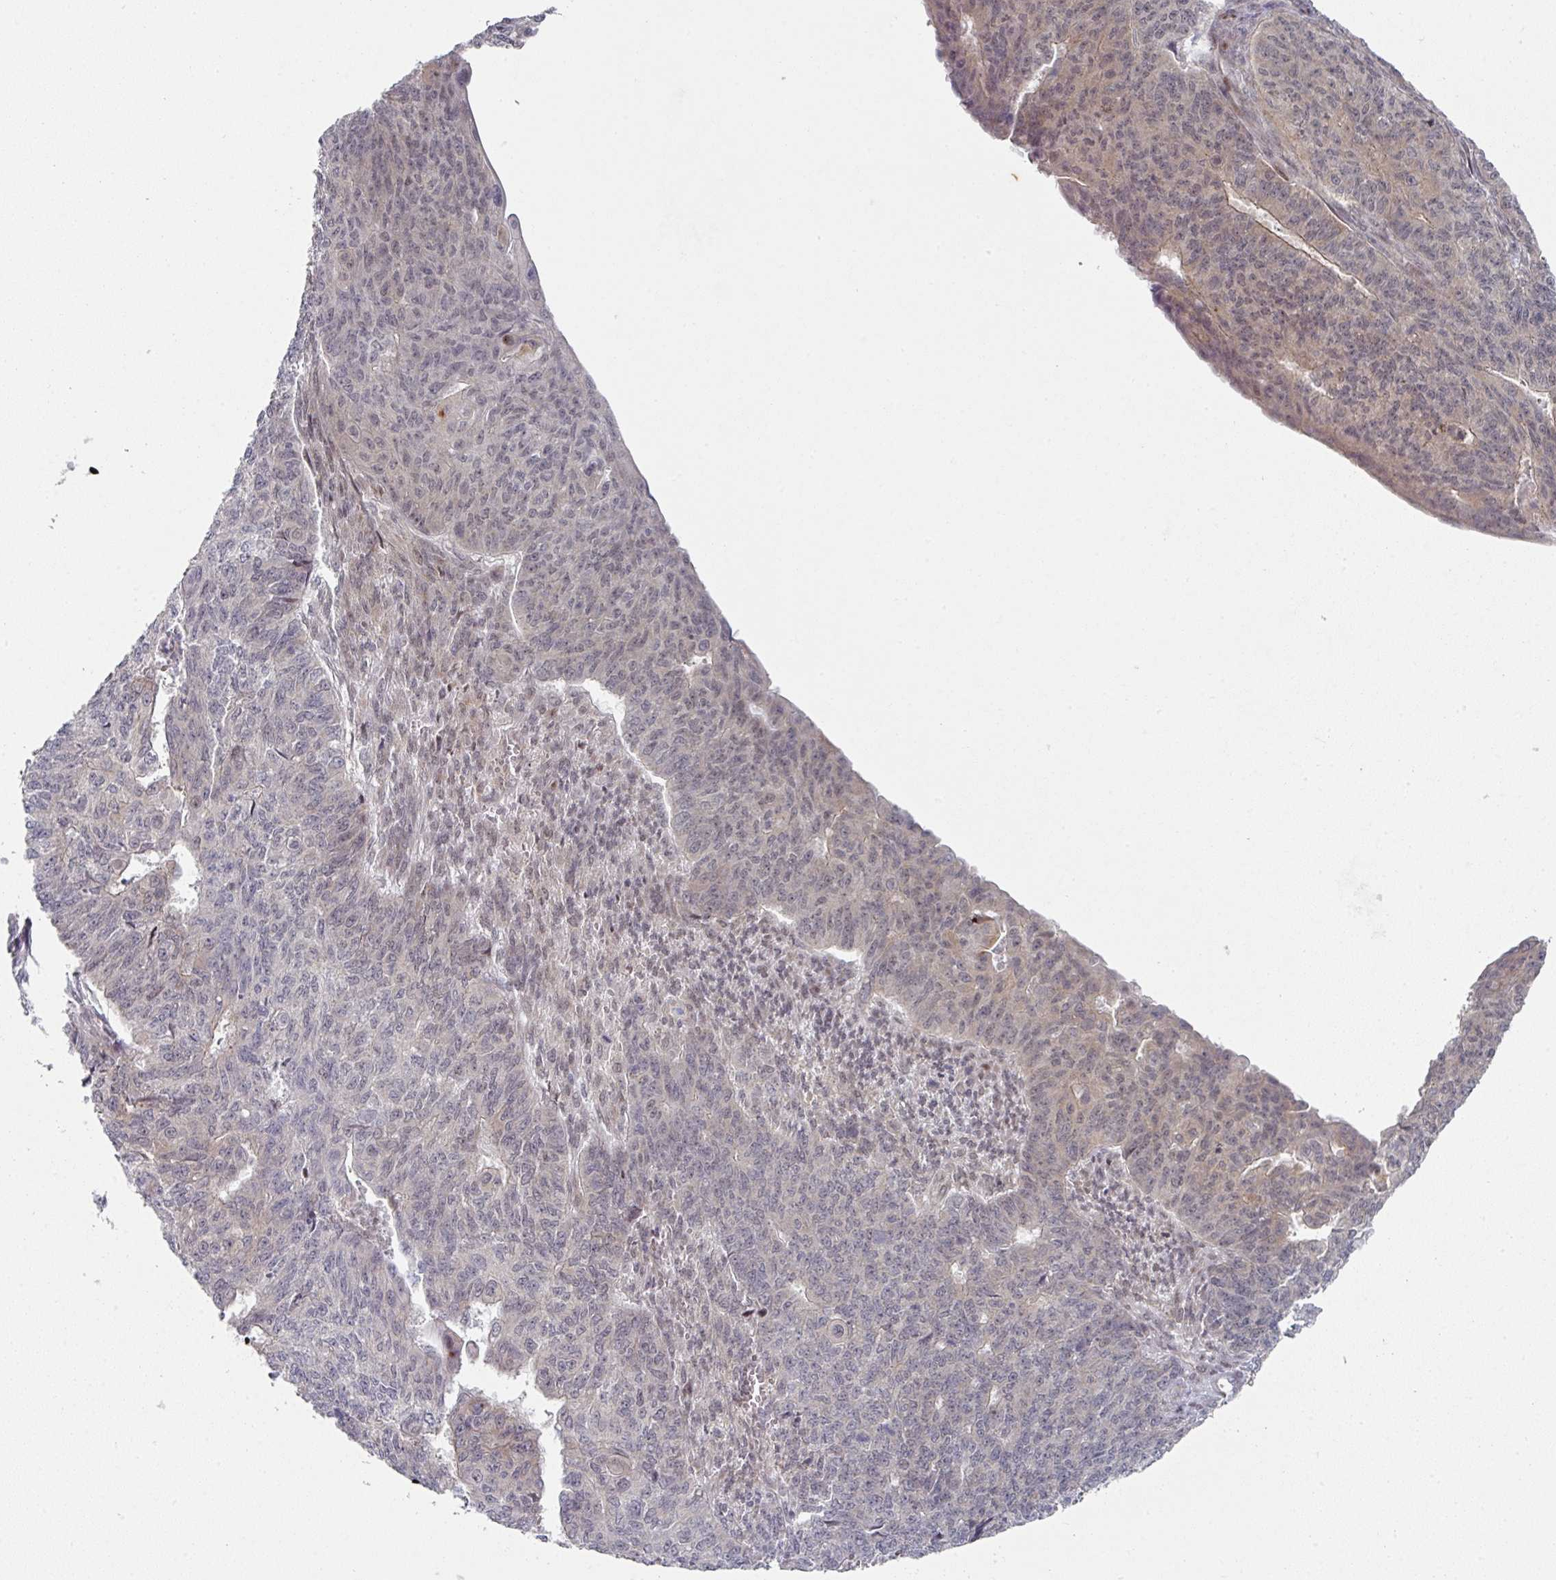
{"staining": {"intensity": "weak", "quantity": "<25%", "location": "cytoplasmic/membranous"}, "tissue": "endometrial cancer", "cell_type": "Tumor cells", "image_type": "cancer", "snomed": [{"axis": "morphology", "description": "Adenocarcinoma, NOS"}, {"axis": "topography", "description": "Endometrium"}], "caption": "High power microscopy photomicrograph of an immunohistochemistry (IHC) photomicrograph of endometrial adenocarcinoma, revealing no significant positivity in tumor cells.", "gene": "TMCC1", "patient": {"sex": "female", "age": 32}}